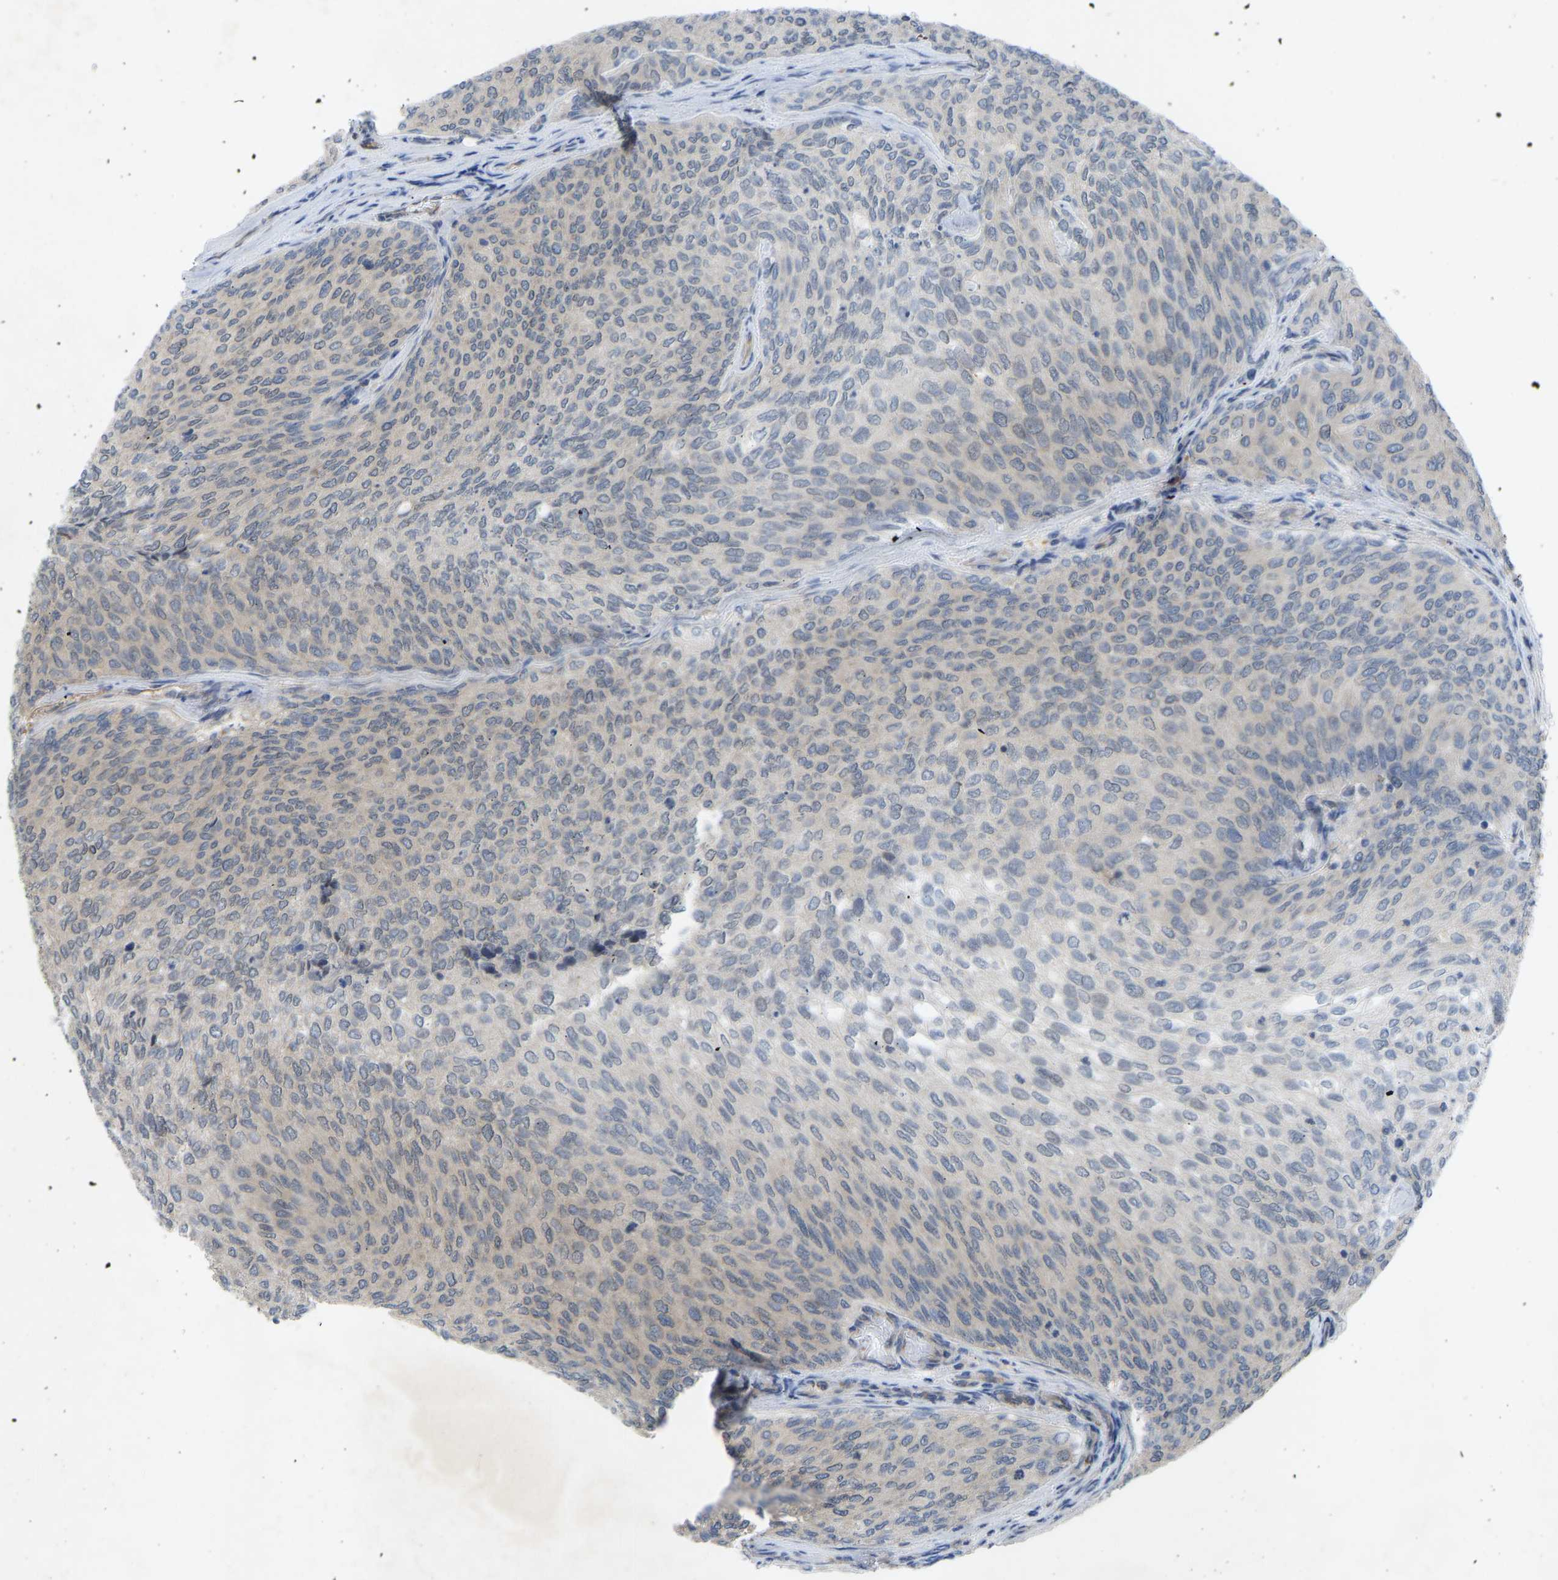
{"staining": {"intensity": "negative", "quantity": "none", "location": "none"}, "tissue": "urothelial cancer", "cell_type": "Tumor cells", "image_type": "cancer", "snomed": [{"axis": "morphology", "description": "Urothelial carcinoma, Low grade"}, {"axis": "topography", "description": "Urinary bladder"}], "caption": "Urothelial cancer was stained to show a protein in brown. There is no significant positivity in tumor cells.", "gene": "ZNF251", "patient": {"sex": "female", "age": 79}}